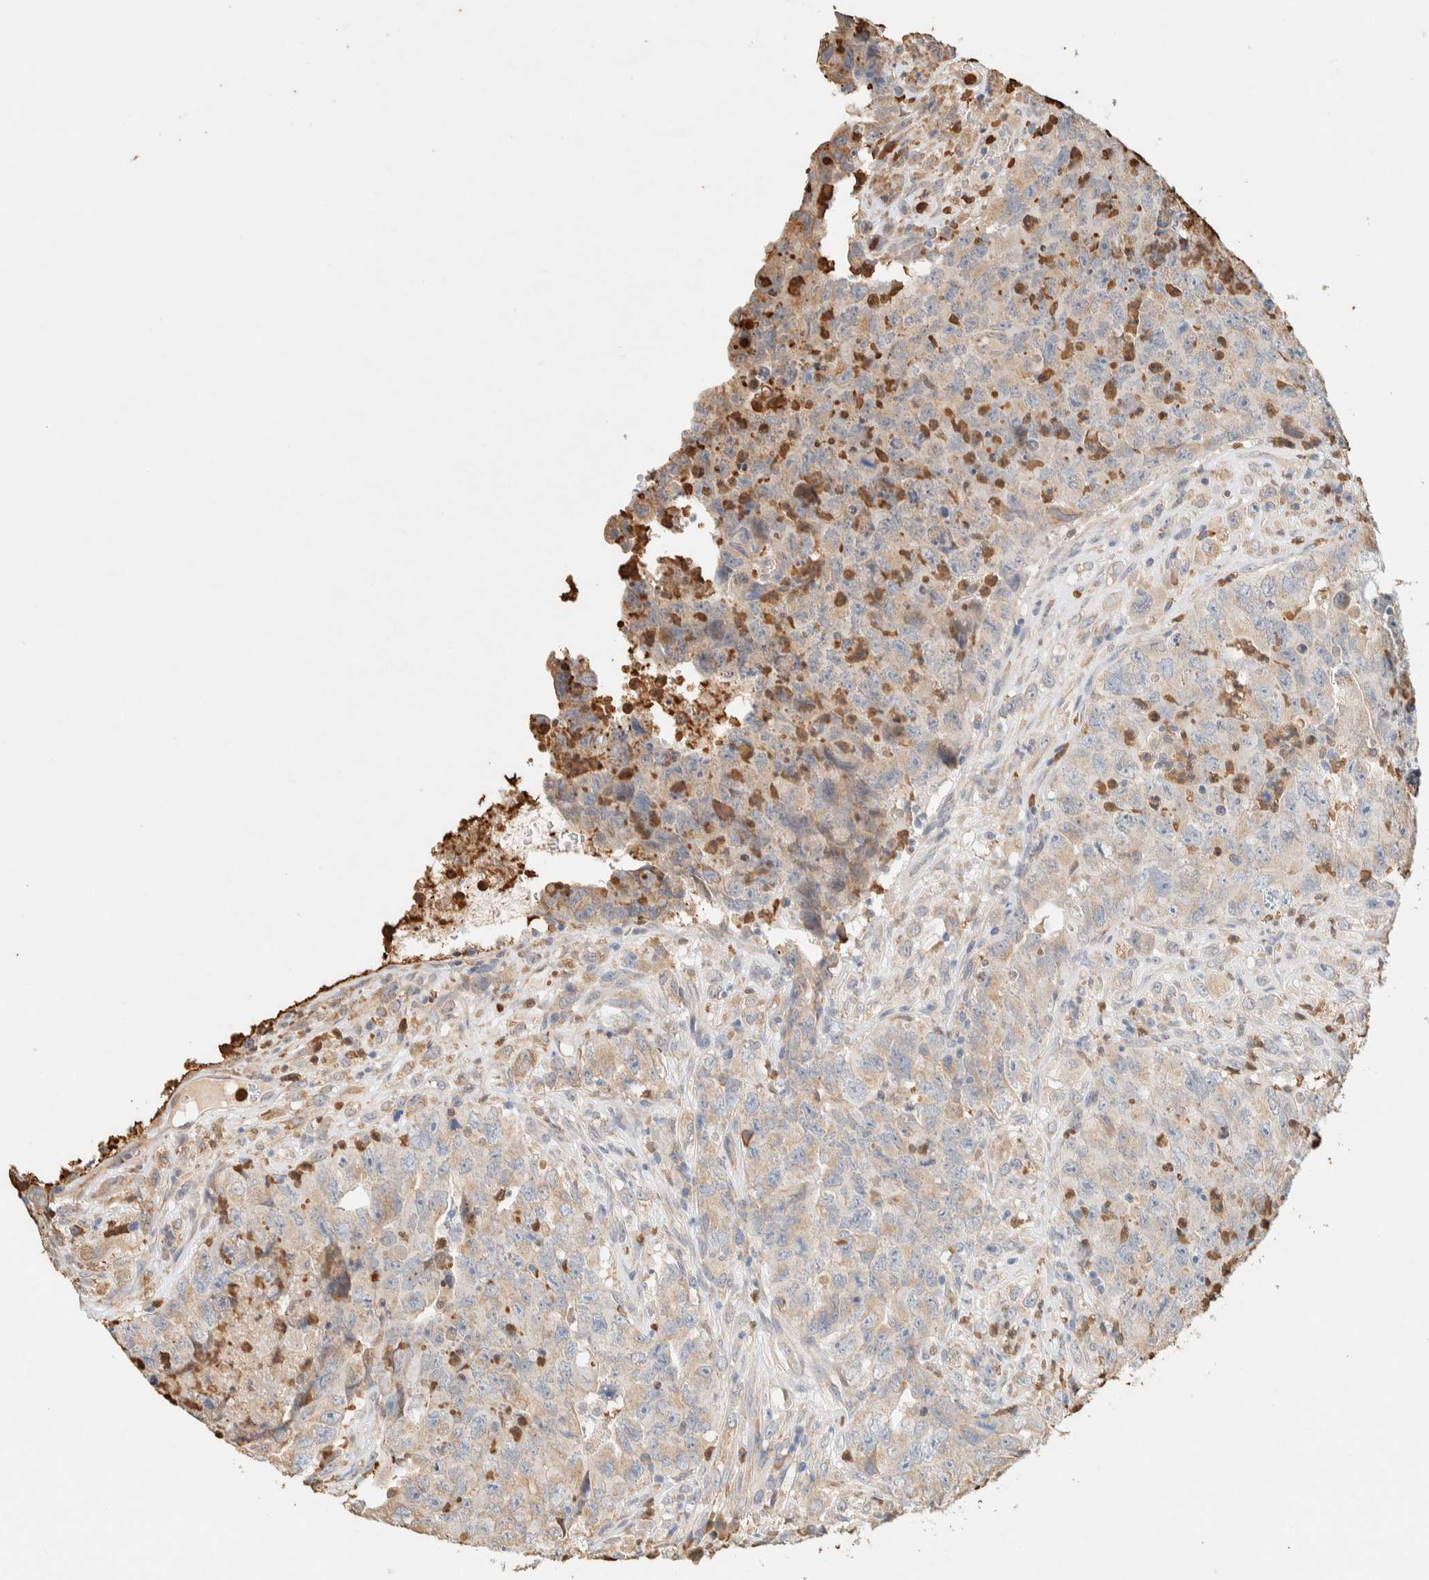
{"staining": {"intensity": "weak", "quantity": ">75%", "location": "cytoplasmic/membranous"}, "tissue": "testis cancer", "cell_type": "Tumor cells", "image_type": "cancer", "snomed": [{"axis": "morphology", "description": "Carcinoma, Embryonal, NOS"}, {"axis": "topography", "description": "Testis"}], "caption": "IHC photomicrograph of neoplastic tissue: testis embryonal carcinoma stained using immunohistochemistry displays low levels of weak protein expression localized specifically in the cytoplasmic/membranous of tumor cells, appearing as a cytoplasmic/membranous brown color.", "gene": "TTC3", "patient": {"sex": "male", "age": 32}}